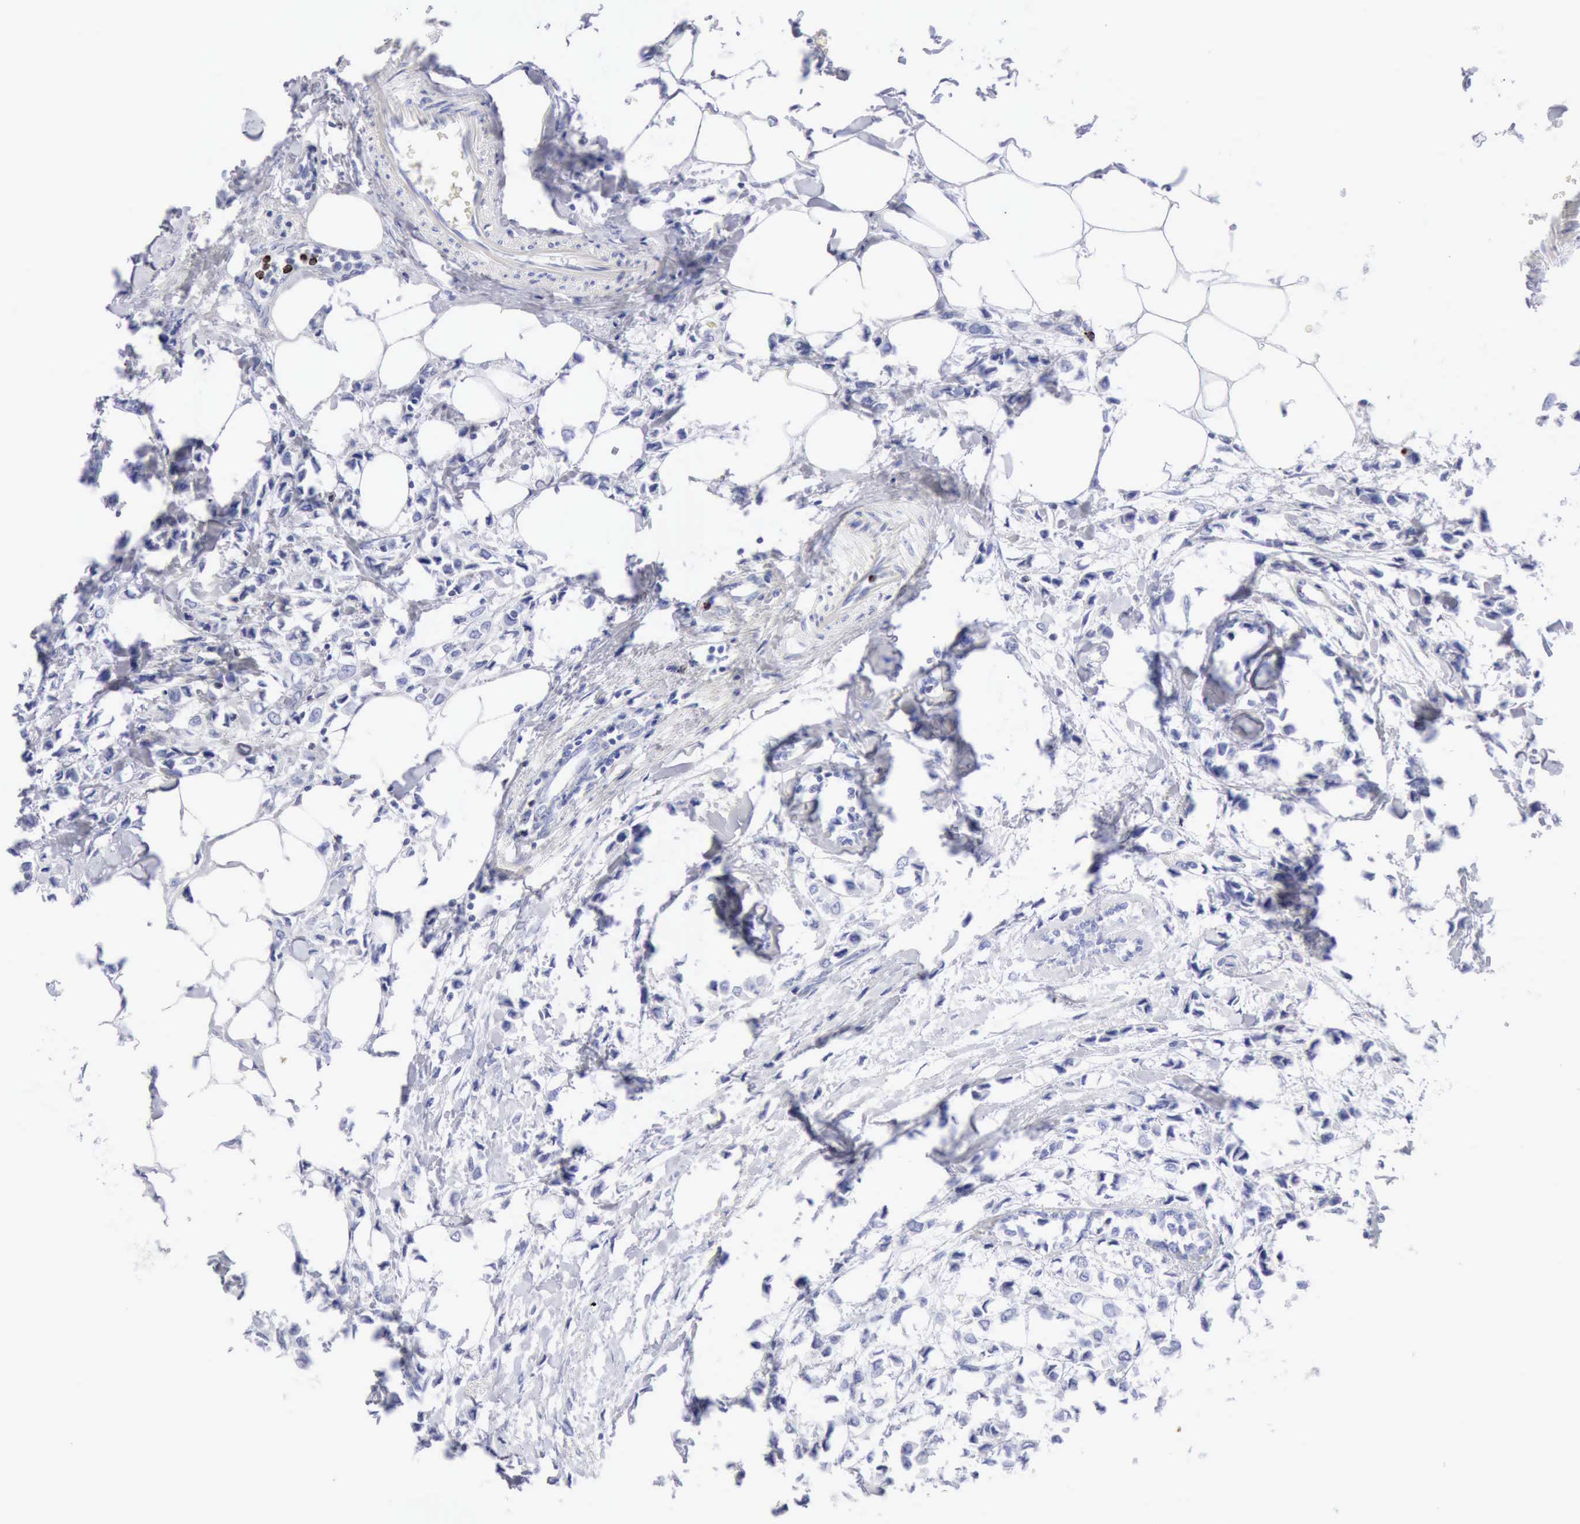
{"staining": {"intensity": "negative", "quantity": "none", "location": "none"}, "tissue": "breast cancer", "cell_type": "Tumor cells", "image_type": "cancer", "snomed": [{"axis": "morphology", "description": "Lobular carcinoma"}, {"axis": "topography", "description": "Breast"}], "caption": "Immunohistochemistry of human breast cancer (lobular carcinoma) exhibits no positivity in tumor cells. The staining is performed using DAB (3,3'-diaminobenzidine) brown chromogen with nuclei counter-stained in using hematoxylin.", "gene": "GZMB", "patient": {"sex": "female", "age": 51}}